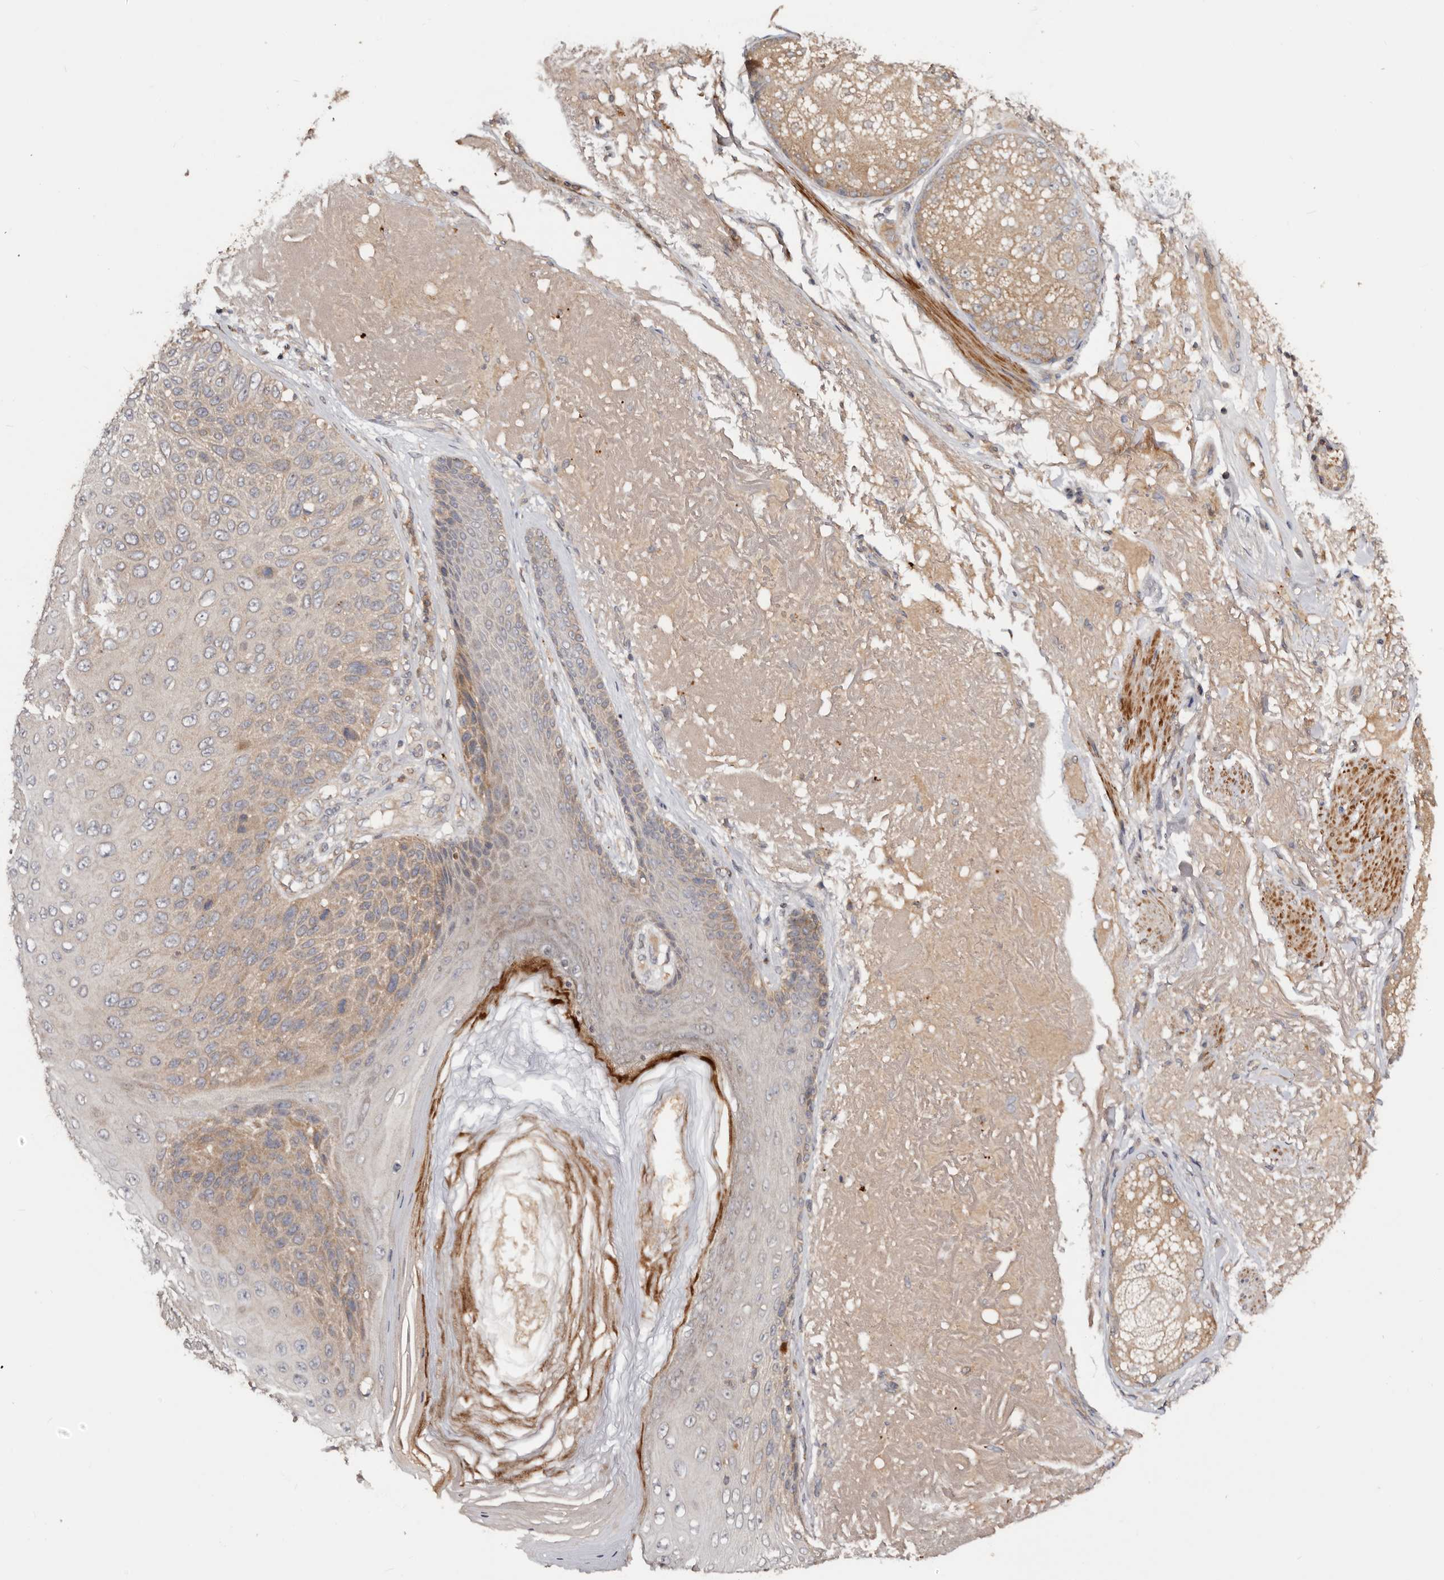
{"staining": {"intensity": "weak", "quantity": ">75%", "location": "cytoplasmic/membranous"}, "tissue": "skin cancer", "cell_type": "Tumor cells", "image_type": "cancer", "snomed": [{"axis": "morphology", "description": "Squamous cell carcinoma, NOS"}, {"axis": "topography", "description": "Skin"}], "caption": "Immunohistochemical staining of squamous cell carcinoma (skin) exhibits low levels of weak cytoplasmic/membranous protein positivity in approximately >75% of tumor cells.", "gene": "PKIB", "patient": {"sex": "female", "age": 88}}